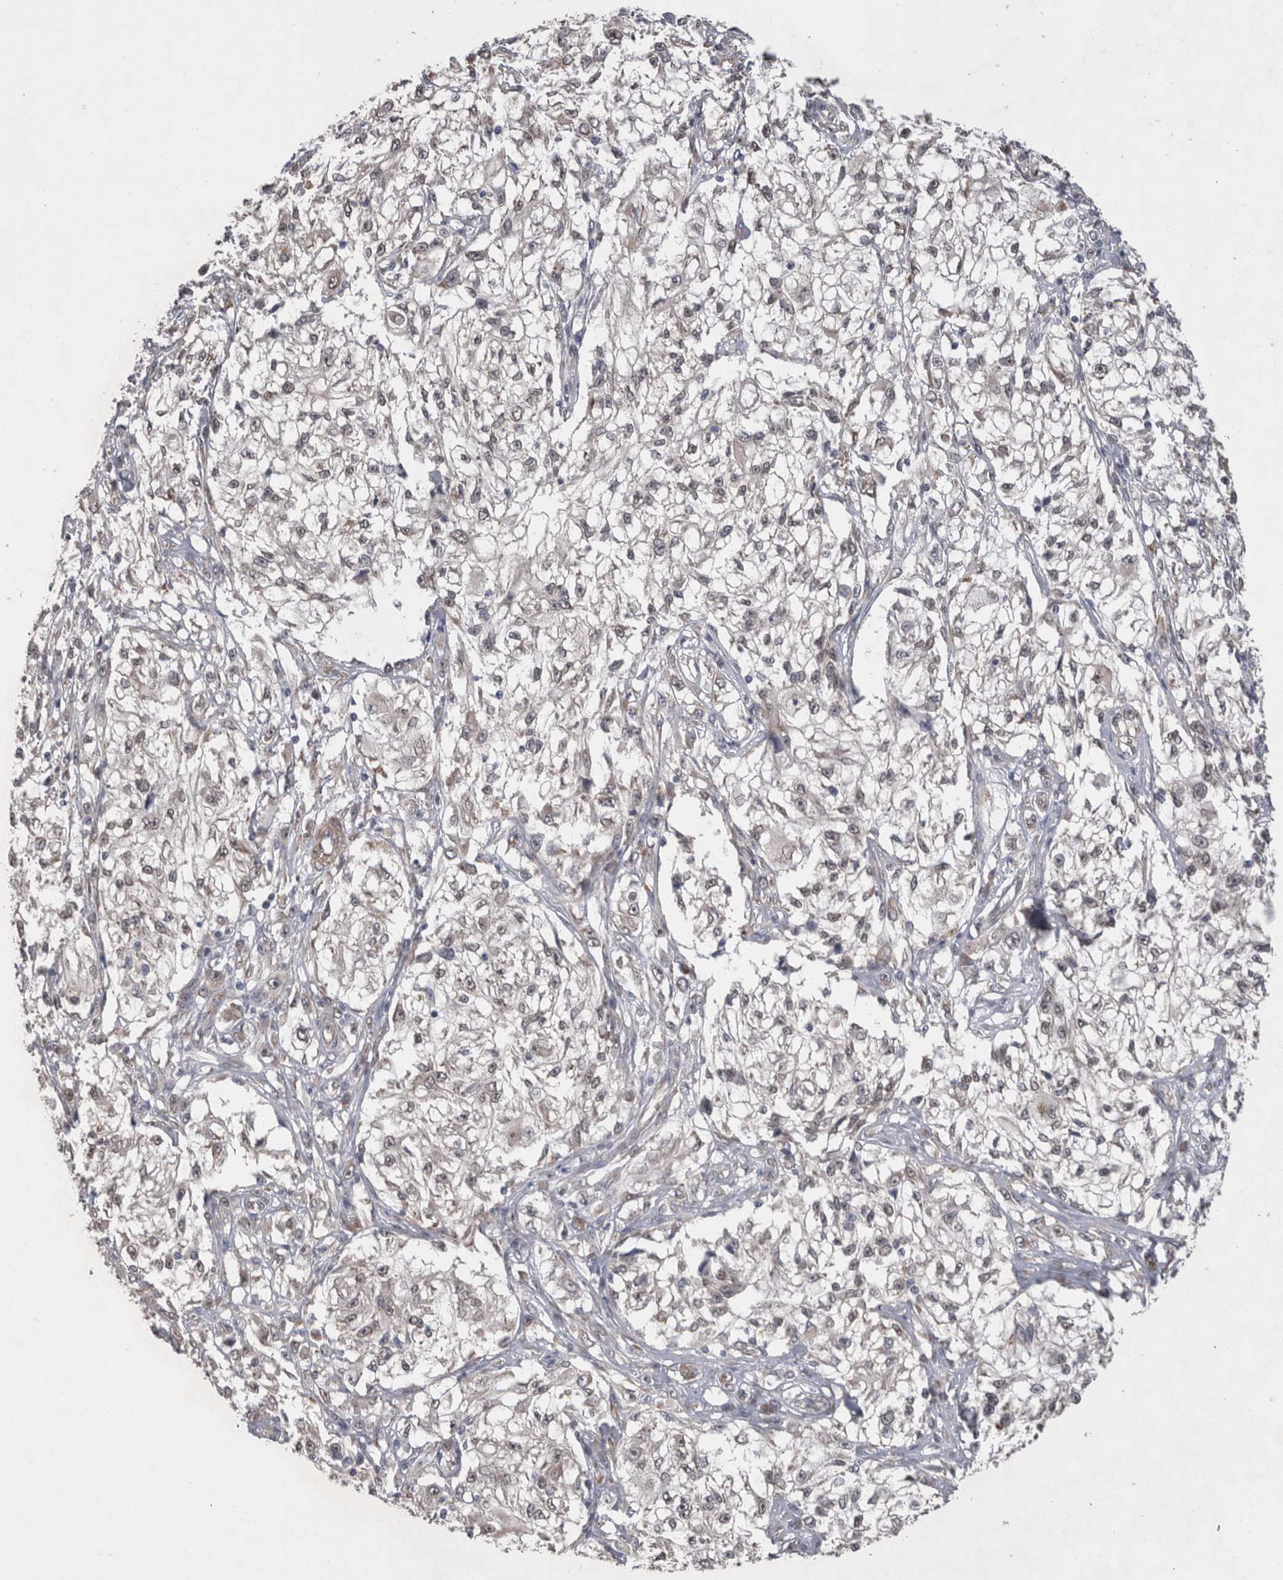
{"staining": {"intensity": "negative", "quantity": "none", "location": "none"}, "tissue": "melanoma", "cell_type": "Tumor cells", "image_type": "cancer", "snomed": [{"axis": "morphology", "description": "Malignant melanoma, NOS"}, {"axis": "topography", "description": "Skin of head"}], "caption": "Immunohistochemical staining of melanoma exhibits no significant expression in tumor cells.", "gene": "DDX6", "patient": {"sex": "male", "age": 83}}